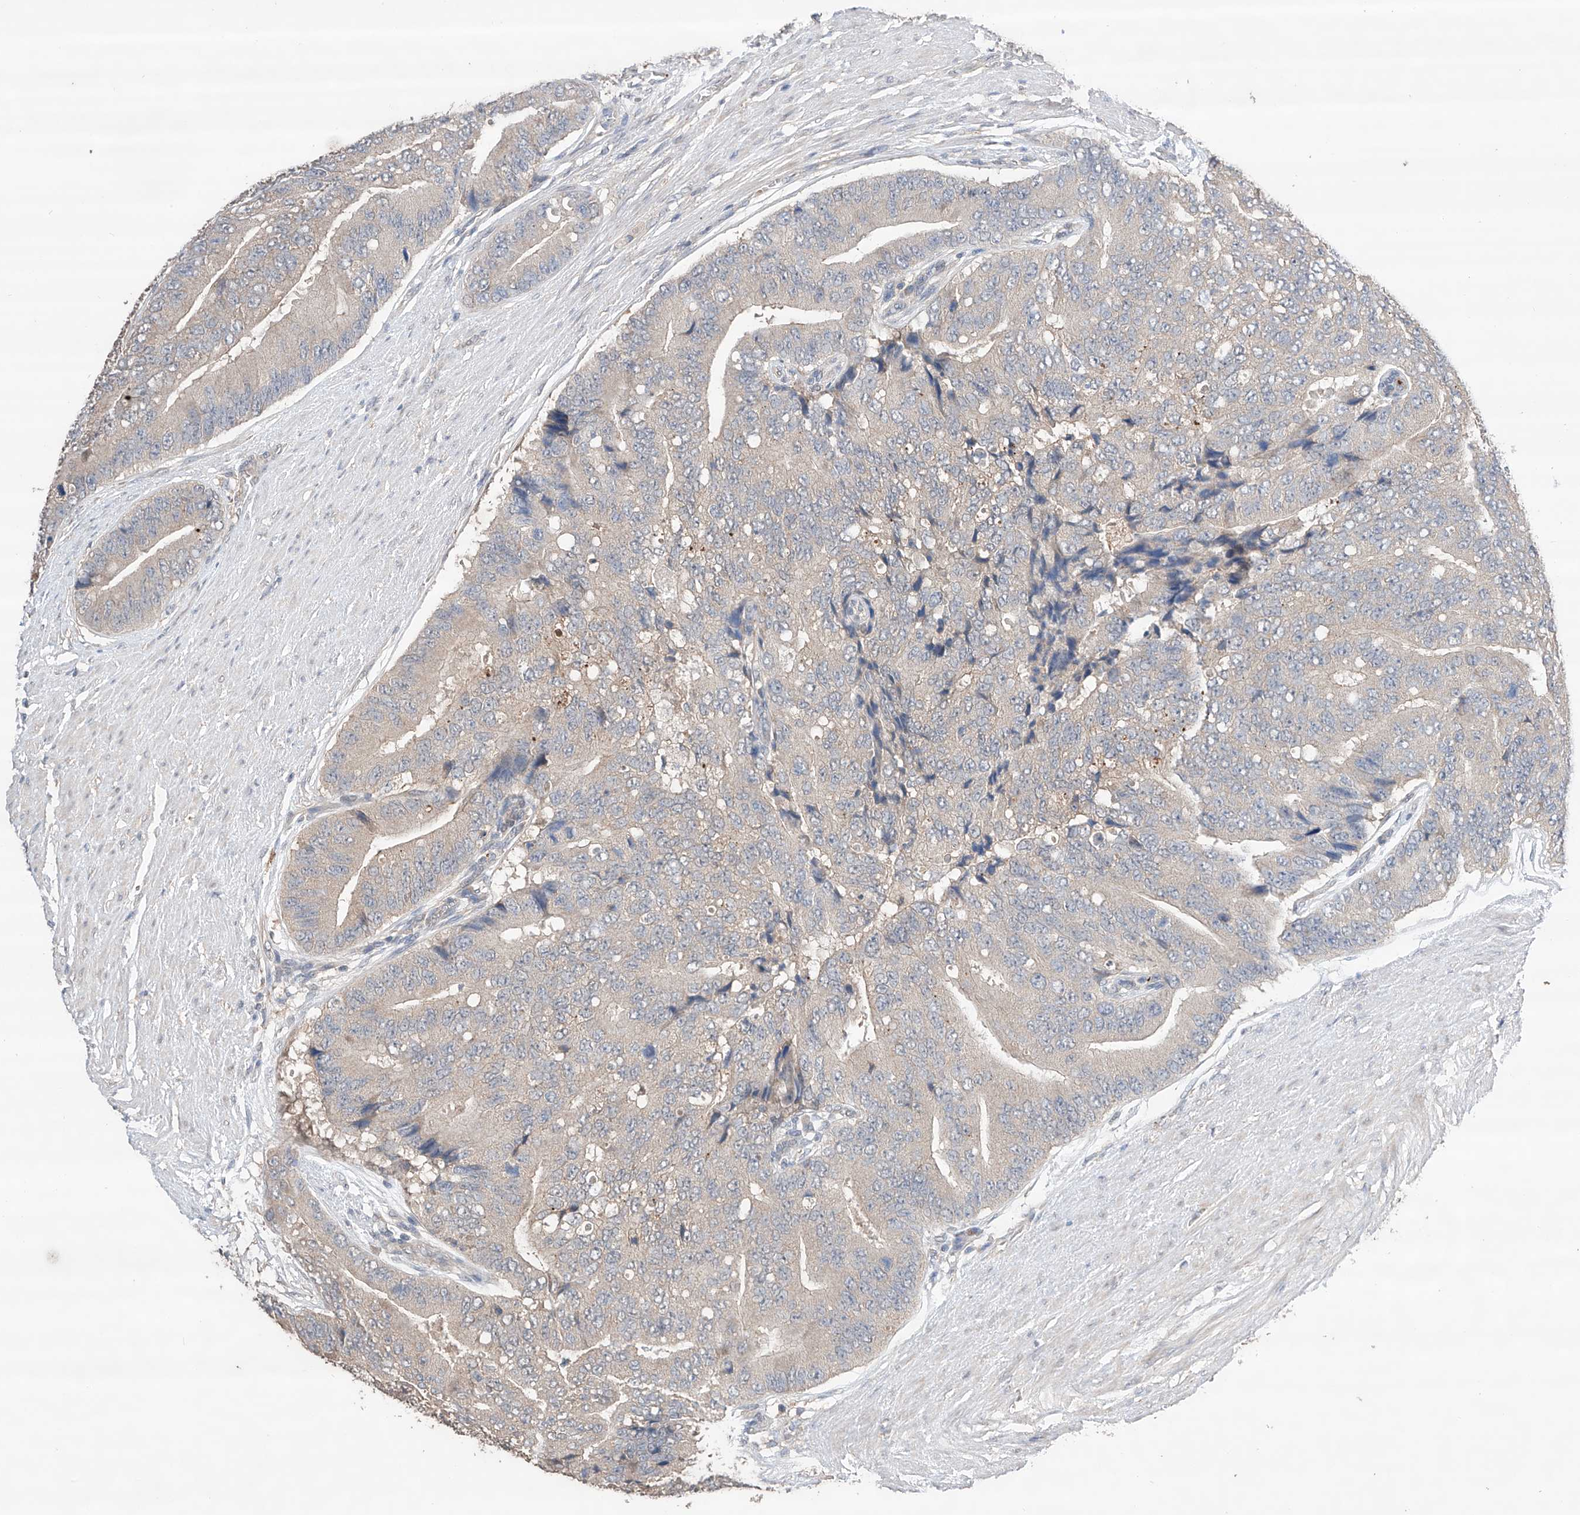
{"staining": {"intensity": "negative", "quantity": "none", "location": "none"}, "tissue": "prostate cancer", "cell_type": "Tumor cells", "image_type": "cancer", "snomed": [{"axis": "morphology", "description": "Adenocarcinoma, High grade"}, {"axis": "topography", "description": "Prostate"}], "caption": "Immunohistochemistry of human prostate cancer (adenocarcinoma (high-grade)) reveals no expression in tumor cells. (IHC, brightfield microscopy, high magnification).", "gene": "ZFHX2", "patient": {"sex": "male", "age": 70}}